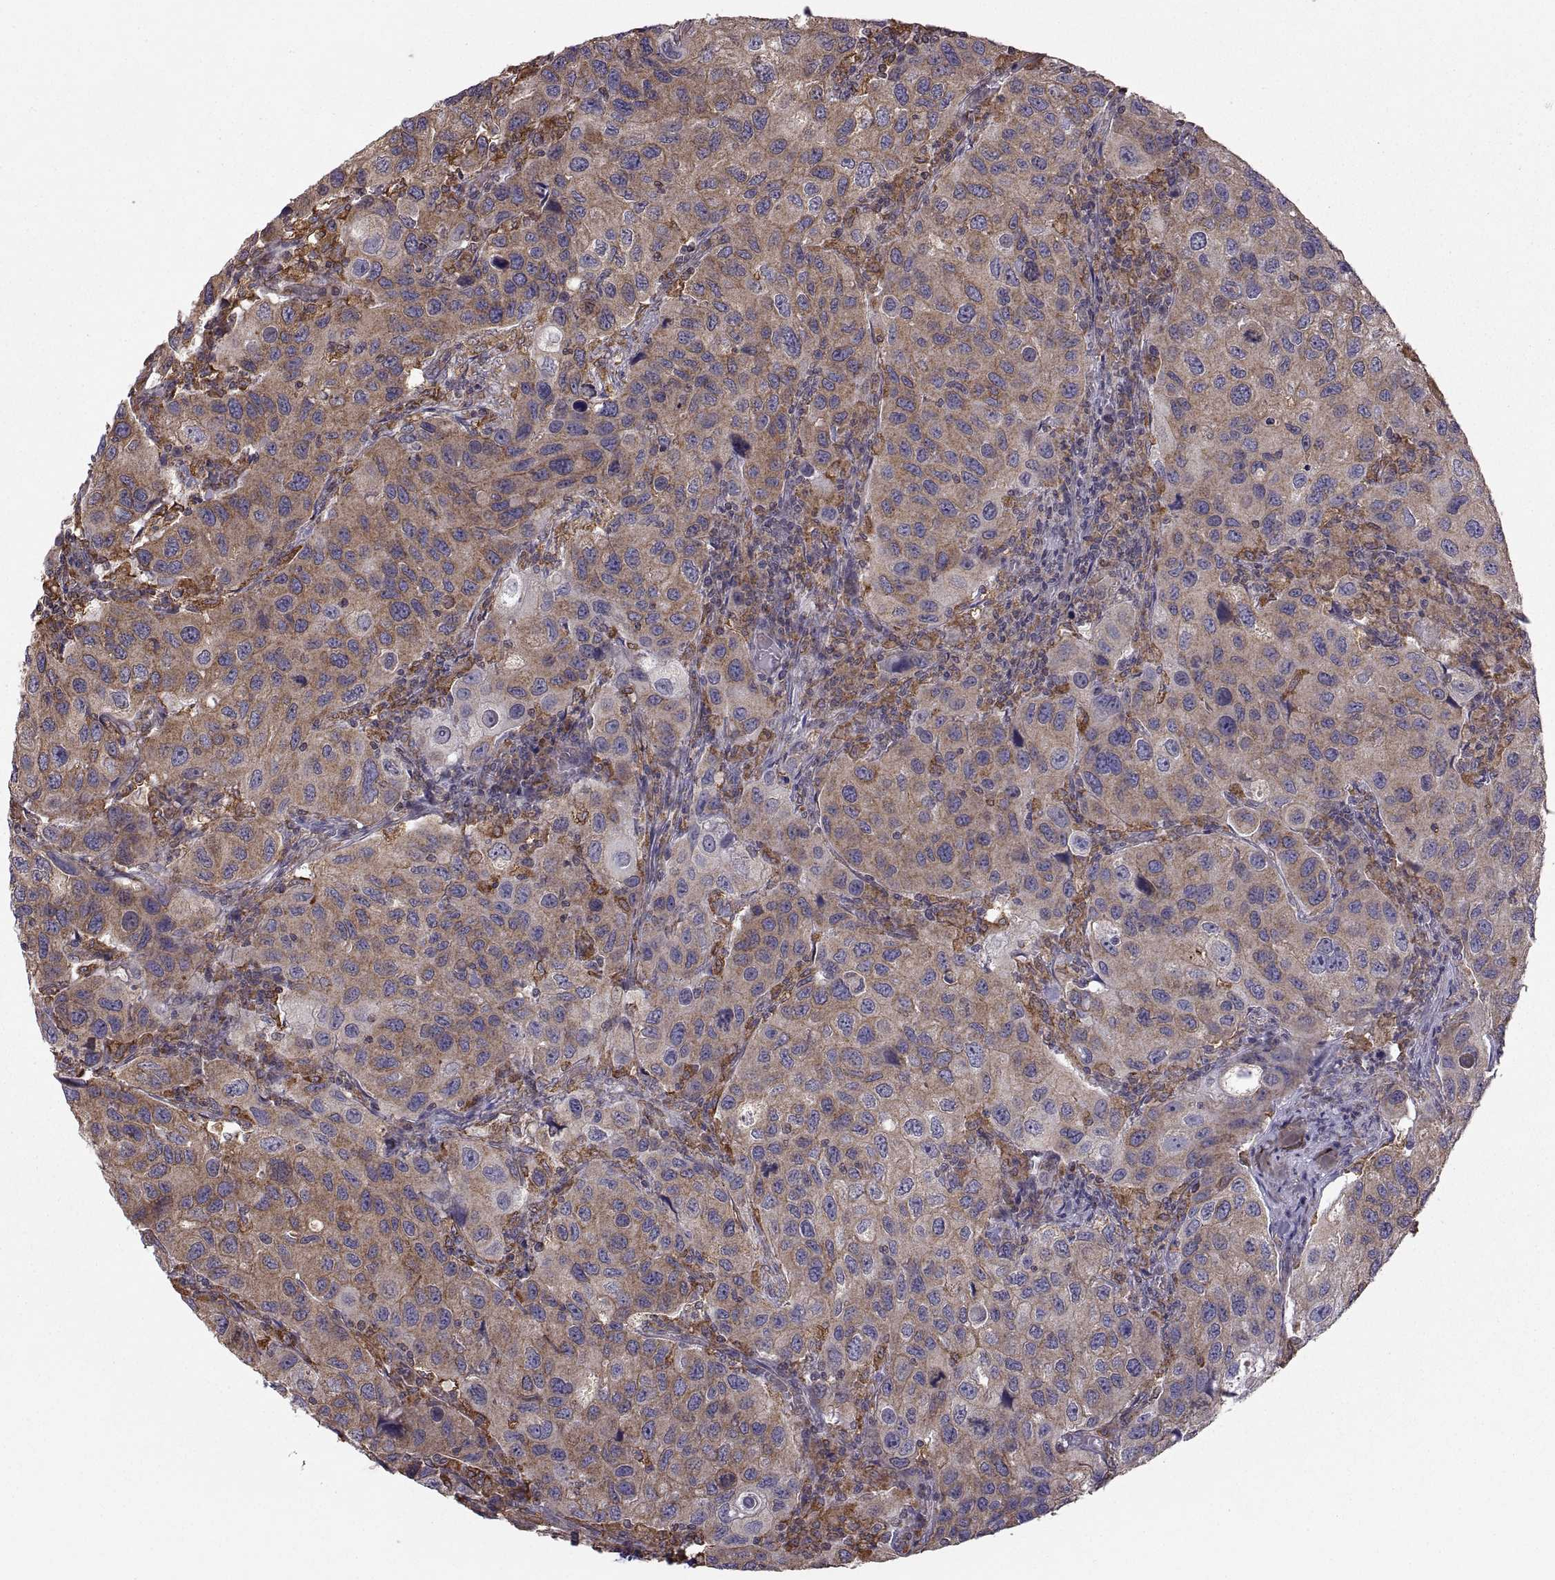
{"staining": {"intensity": "weak", "quantity": "25%-75%", "location": "cytoplasmic/membranous"}, "tissue": "urothelial cancer", "cell_type": "Tumor cells", "image_type": "cancer", "snomed": [{"axis": "morphology", "description": "Urothelial carcinoma, High grade"}, {"axis": "topography", "description": "Urinary bladder"}], "caption": "This photomicrograph exhibits immunohistochemistry staining of human urothelial cancer, with low weak cytoplasmic/membranous expression in about 25%-75% of tumor cells.", "gene": "PDIA3", "patient": {"sex": "male", "age": 79}}